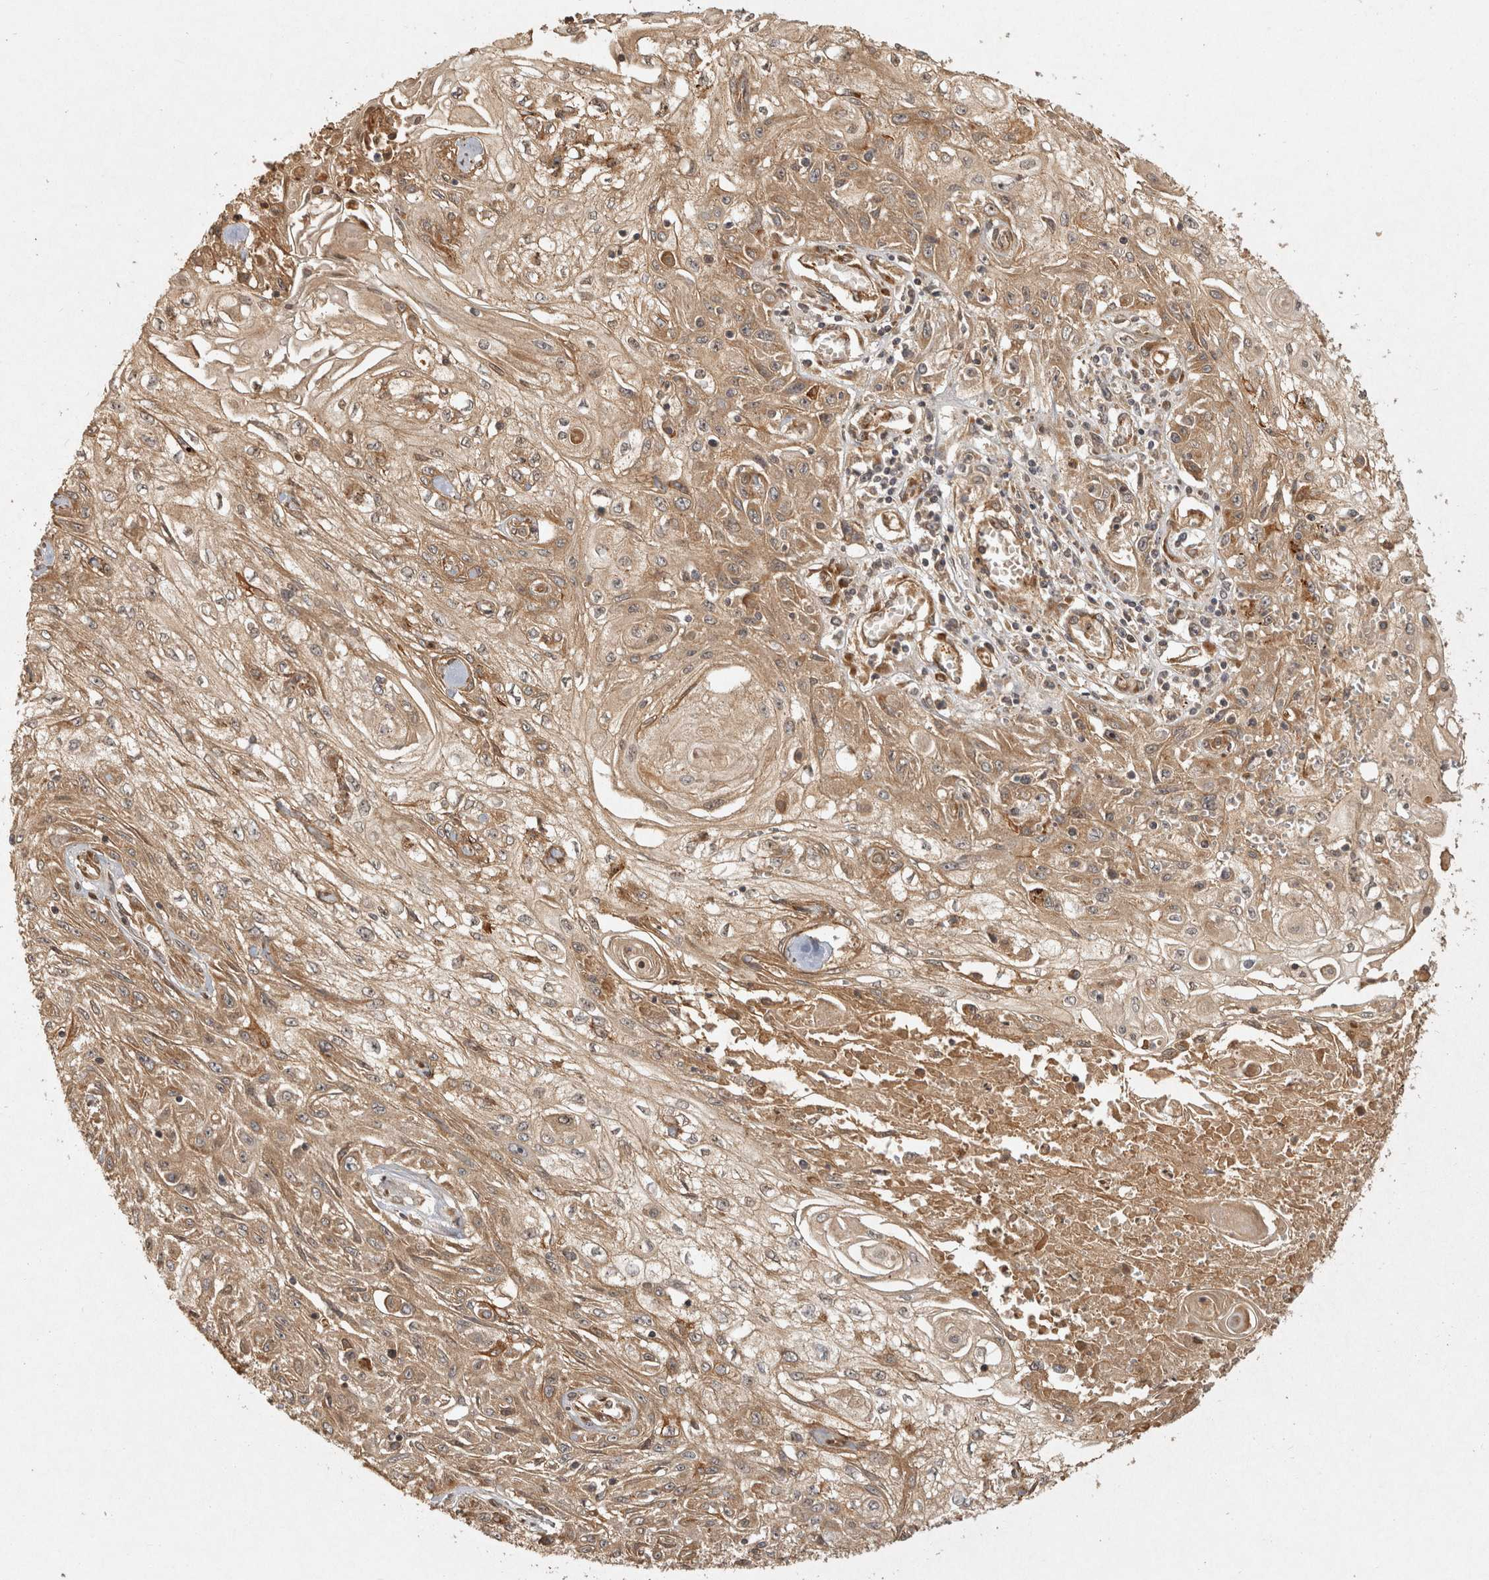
{"staining": {"intensity": "weak", "quantity": ">75%", "location": "cytoplasmic/membranous"}, "tissue": "skin cancer", "cell_type": "Tumor cells", "image_type": "cancer", "snomed": [{"axis": "morphology", "description": "Squamous cell carcinoma, NOS"}, {"axis": "morphology", "description": "Squamous cell carcinoma, metastatic, NOS"}, {"axis": "topography", "description": "Skin"}, {"axis": "topography", "description": "Lymph node"}], "caption": "Immunohistochemistry (IHC) image of neoplastic tissue: metastatic squamous cell carcinoma (skin) stained using IHC shows low levels of weak protein expression localized specifically in the cytoplasmic/membranous of tumor cells, appearing as a cytoplasmic/membranous brown color.", "gene": "CAMSAP2", "patient": {"sex": "male", "age": 75}}